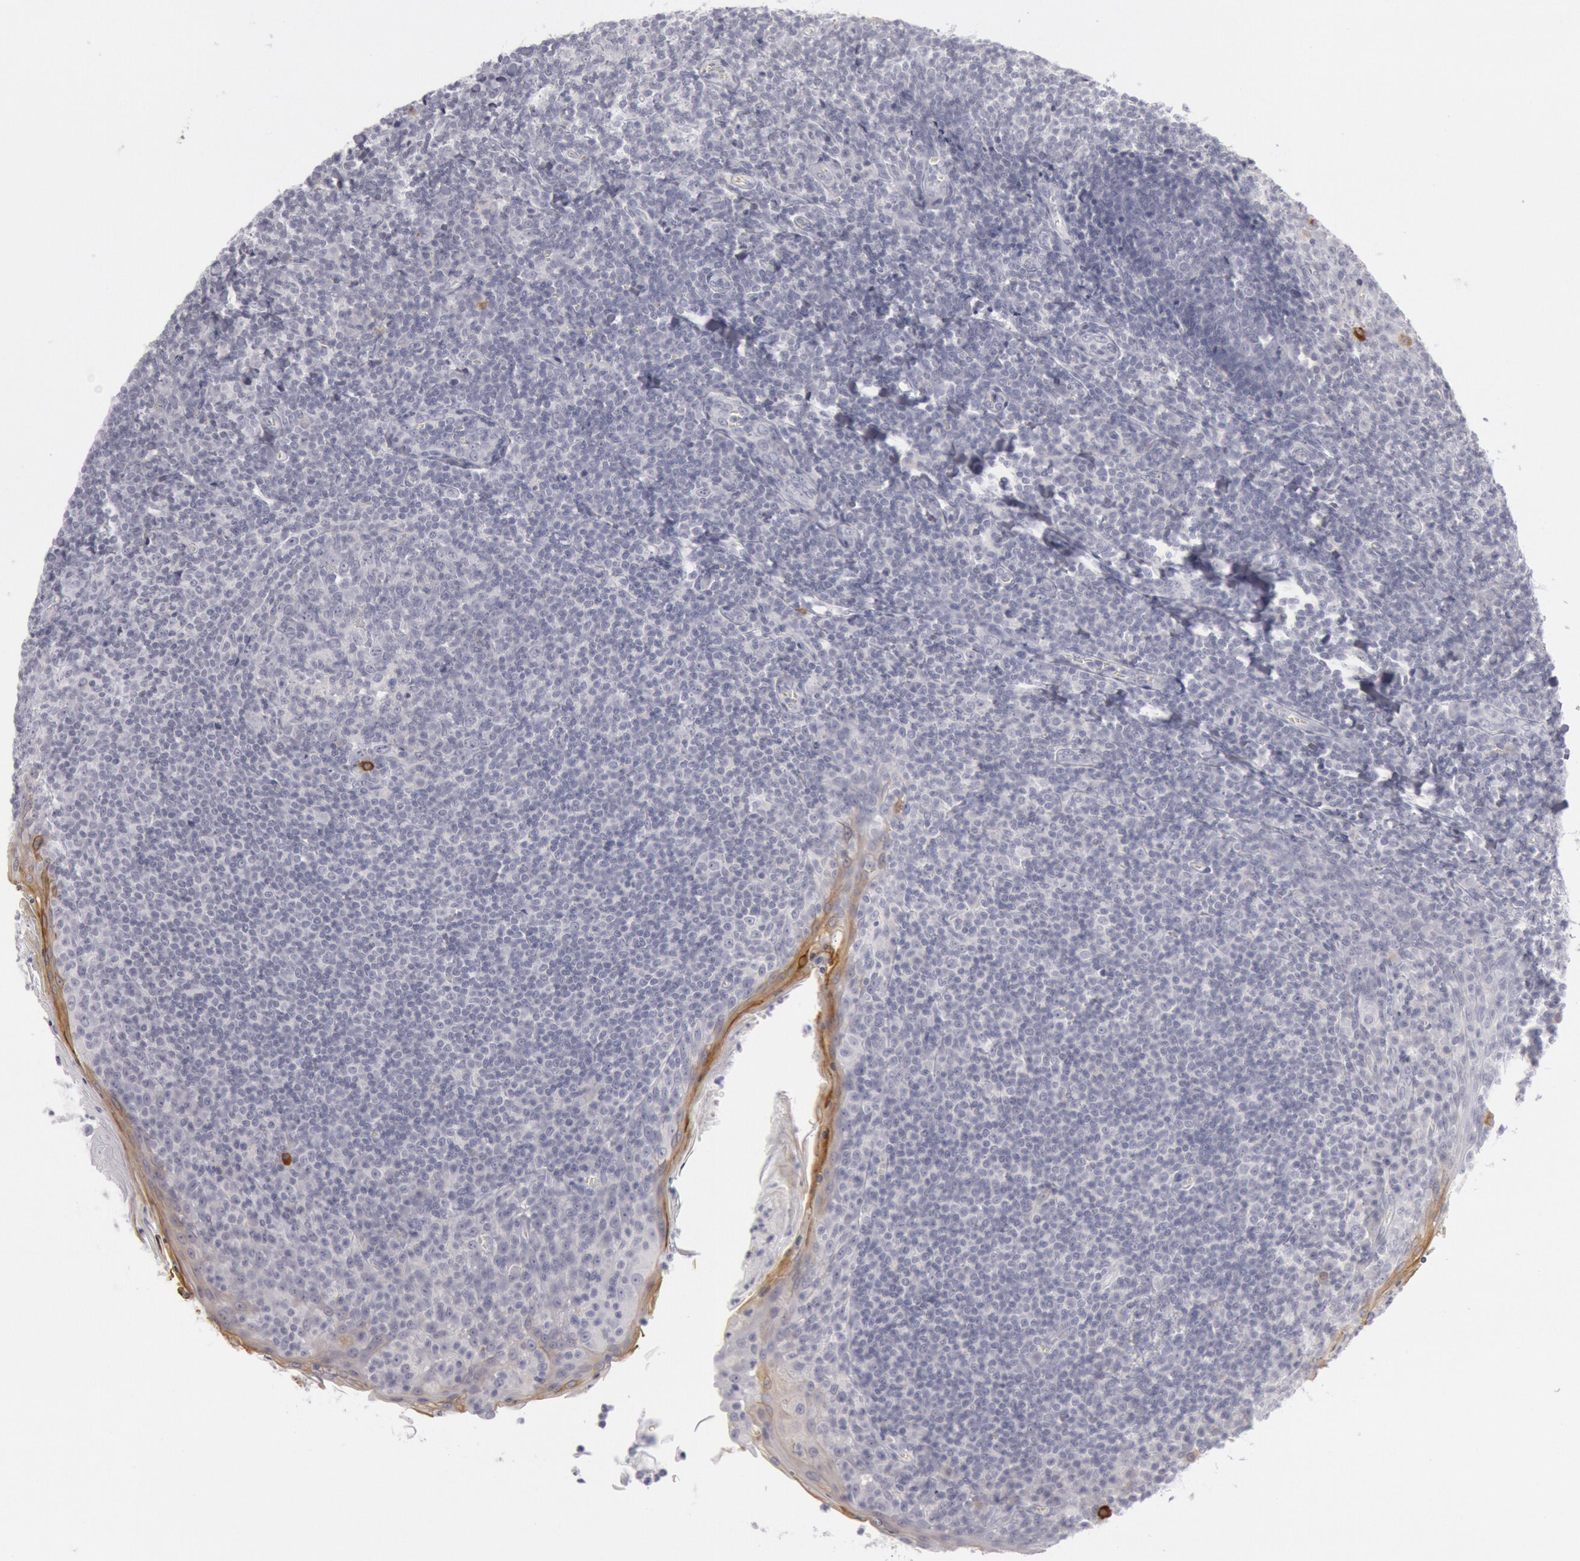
{"staining": {"intensity": "negative", "quantity": "none", "location": "none"}, "tissue": "tonsil", "cell_type": "Germinal center cells", "image_type": "normal", "snomed": [{"axis": "morphology", "description": "Normal tissue, NOS"}, {"axis": "topography", "description": "Tonsil"}], "caption": "This is a photomicrograph of immunohistochemistry (IHC) staining of benign tonsil, which shows no staining in germinal center cells.", "gene": "KRT16", "patient": {"sex": "male", "age": 31}}